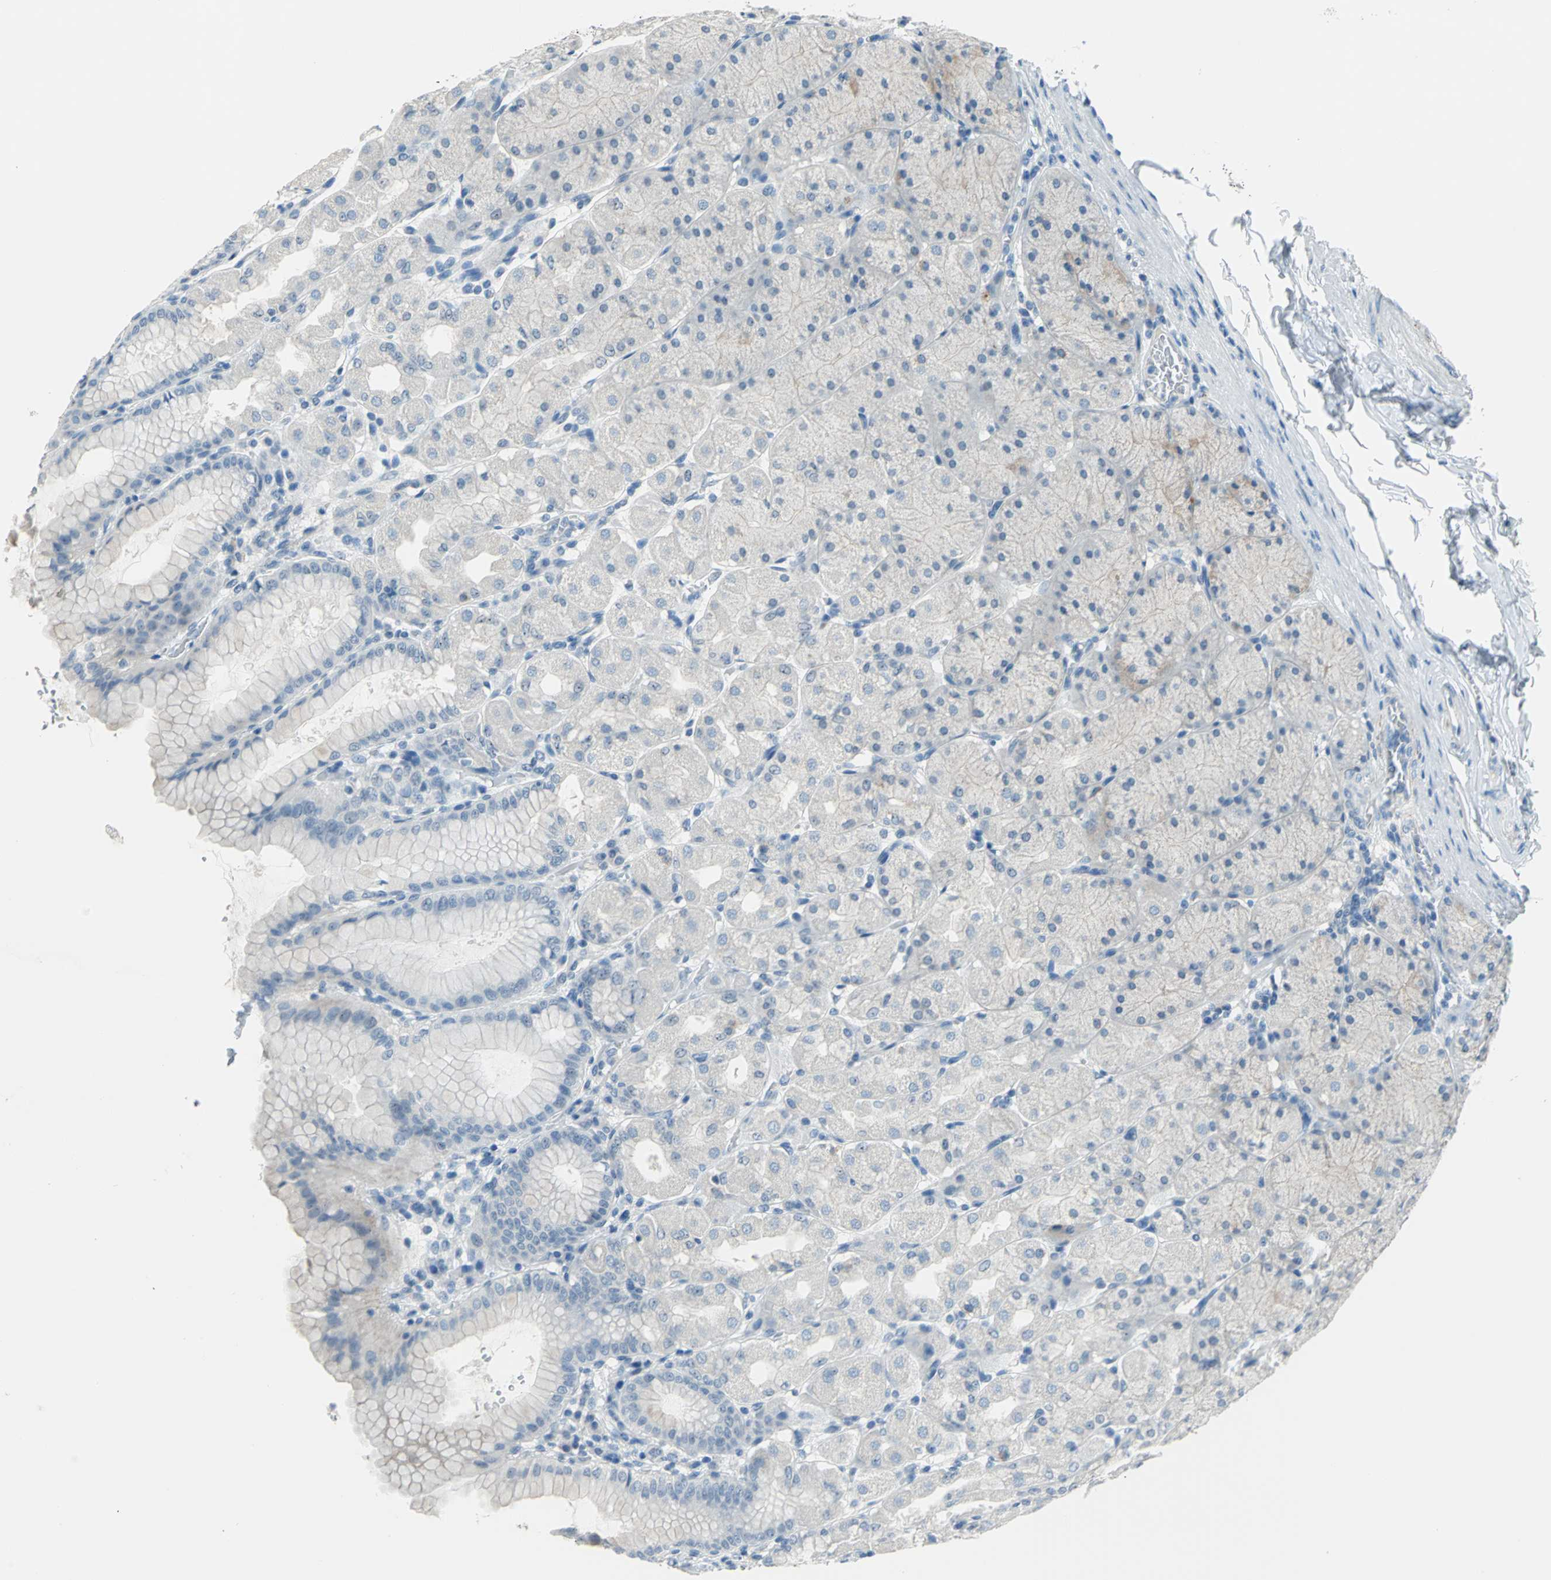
{"staining": {"intensity": "moderate", "quantity": "<25%", "location": "cytoplasmic/membranous"}, "tissue": "stomach", "cell_type": "Glandular cells", "image_type": "normal", "snomed": [{"axis": "morphology", "description": "Normal tissue, NOS"}, {"axis": "topography", "description": "Stomach, upper"}], "caption": "Brown immunohistochemical staining in benign stomach demonstrates moderate cytoplasmic/membranous positivity in approximately <25% of glandular cells.", "gene": "MUC4", "patient": {"sex": "female", "age": 56}}